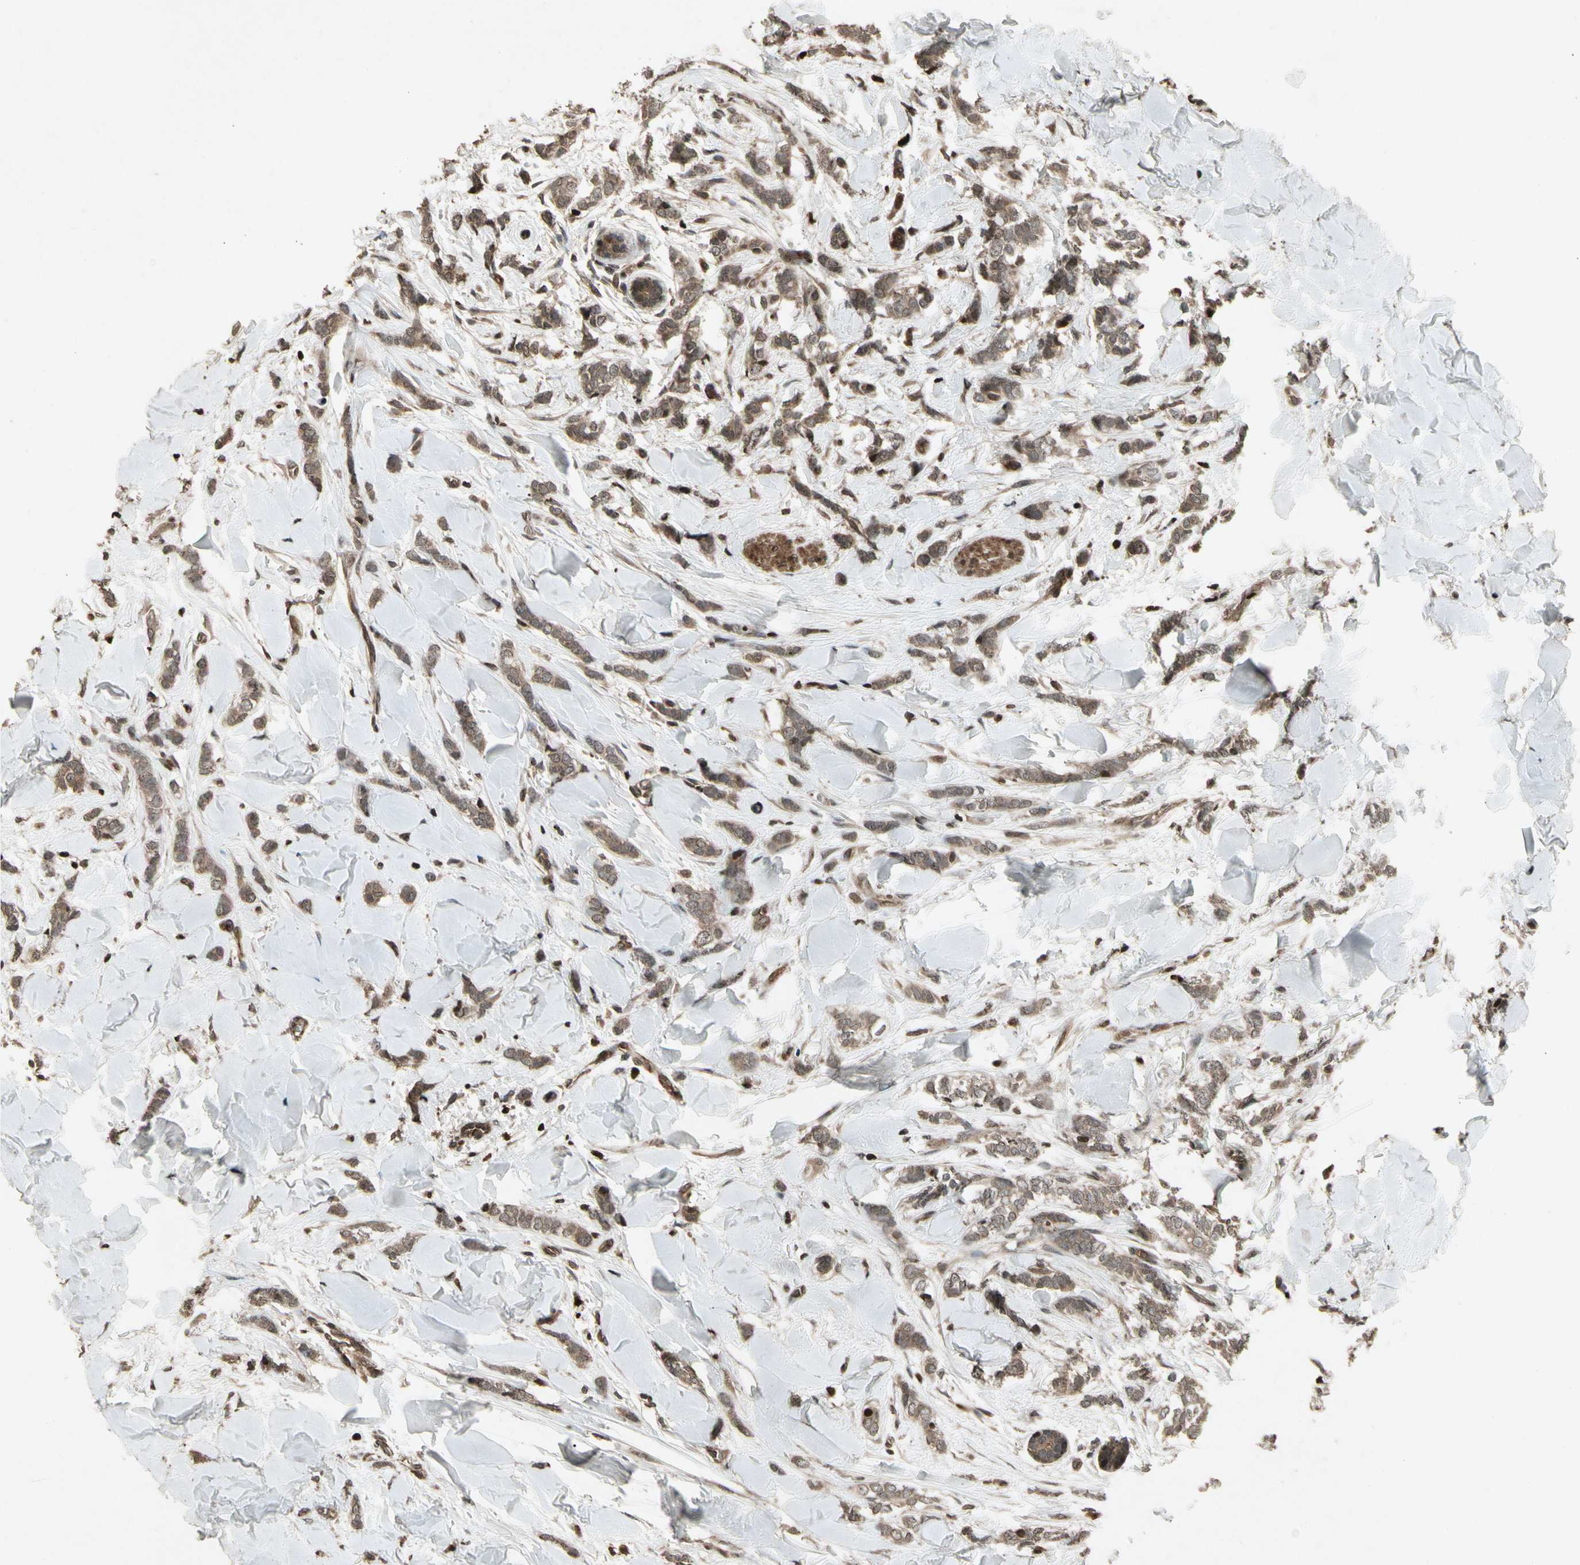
{"staining": {"intensity": "moderate", "quantity": ">75%", "location": "cytoplasmic/membranous"}, "tissue": "breast cancer", "cell_type": "Tumor cells", "image_type": "cancer", "snomed": [{"axis": "morphology", "description": "Lobular carcinoma"}, {"axis": "topography", "description": "Skin"}, {"axis": "topography", "description": "Breast"}], "caption": "About >75% of tumor cells in human lobular carcinoma (breast) exhibit moderate cytoplasmic/membranous protein expression as visualized by brown immunohistochemical staining.", "gene": "GLRX", "patient": {"sex": "female", "age": 46}}